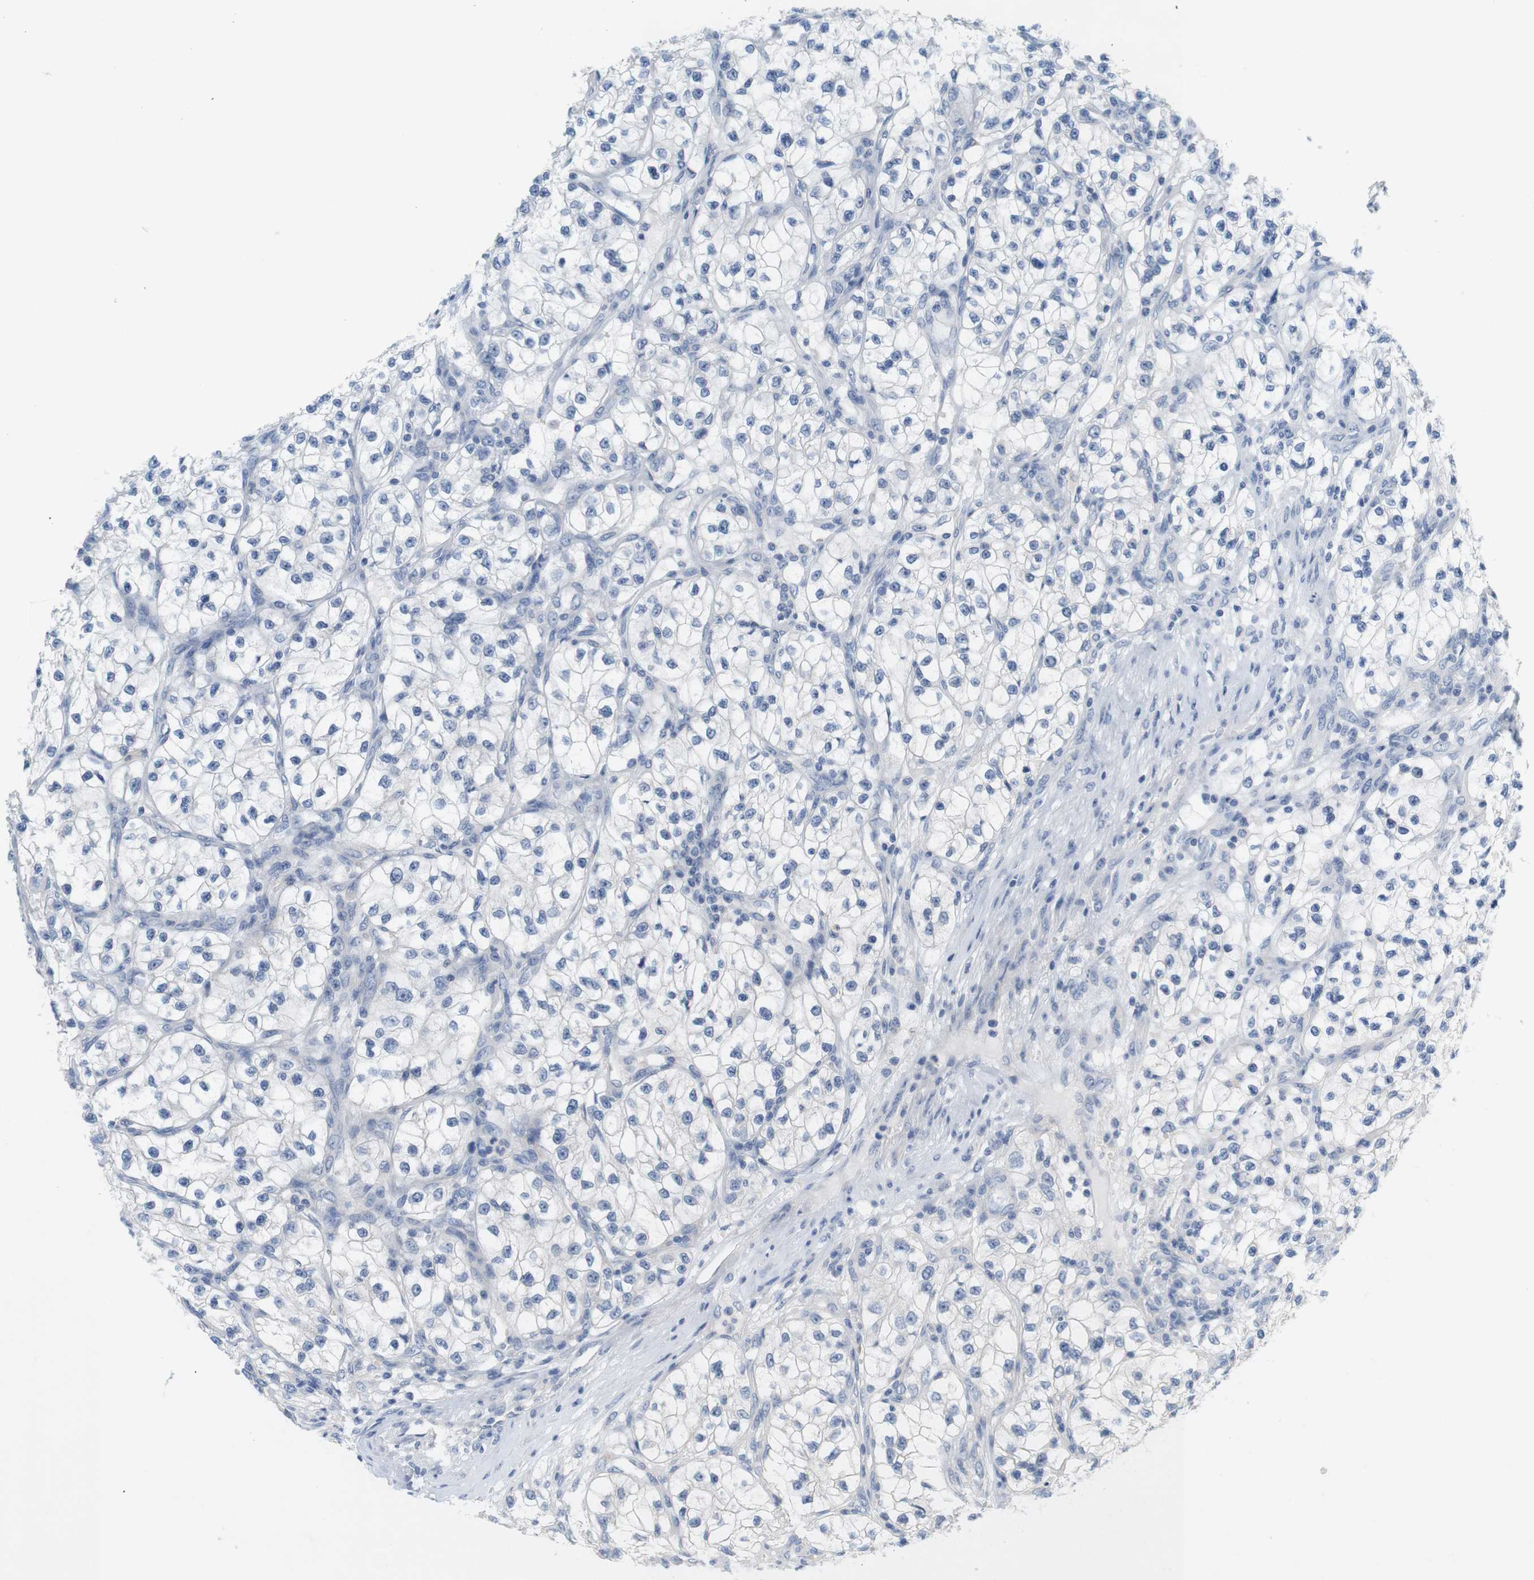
{"staining": {"intensity": "negative", "quantity": "none", "location": "none"}, "tissue": "renal cancer", "cell_type": "Tumor cells", "image_type": "cancer", "snomed": [{"axis": "morphology", "description": "Adenocarcinoma, NOS"}, {"axis": "topography", "description": "Kidney"}], "caption": "This is a histopathology image of immunohistochemistry (IHC) staining of renal adenocarcinoma, which shows no positivity in tumor cells.", "gene": "LRRK2", "patient": {"sex": "female", "age": 57}}